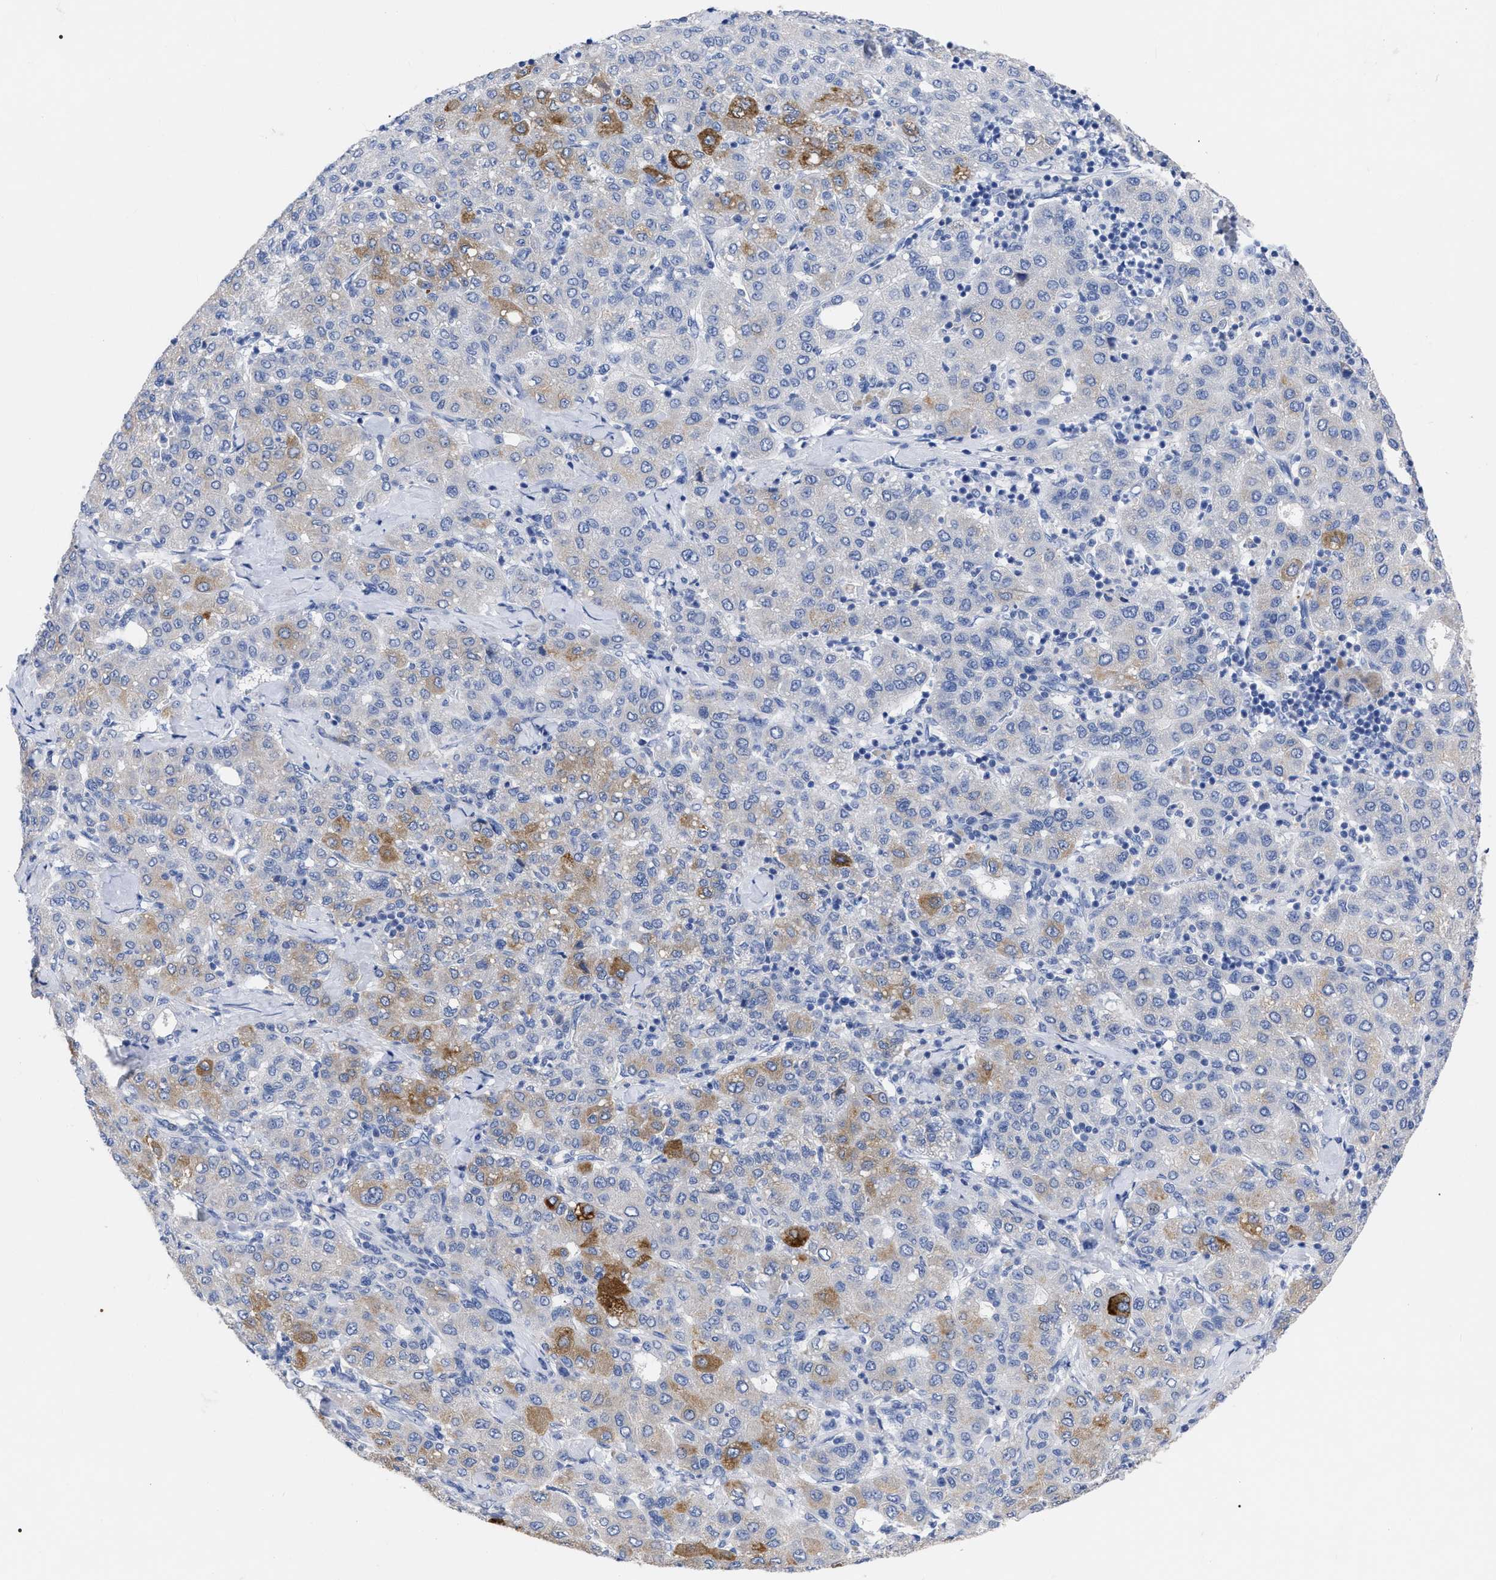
{"staining": {"intensity": "moderate", "quantity": "<25%", "location": "cytoplasmic/membranous"}, "tissue": "liver cancer", "cell_type": "Tumor cells", "image_type": "cancer", "snomed": [{"axis": "morphology", "description": "Carcinoma, Hepatocellular, NOS"}, {"axis": "topography", "description": "Liver"}], "caption": "An image of liver cancer stained for a protein shows moderate cytoplasmic/membranous brown staining in tumor cells.", "gene": "ANXA13", "patient": {"sex": "male", "age": 65}}